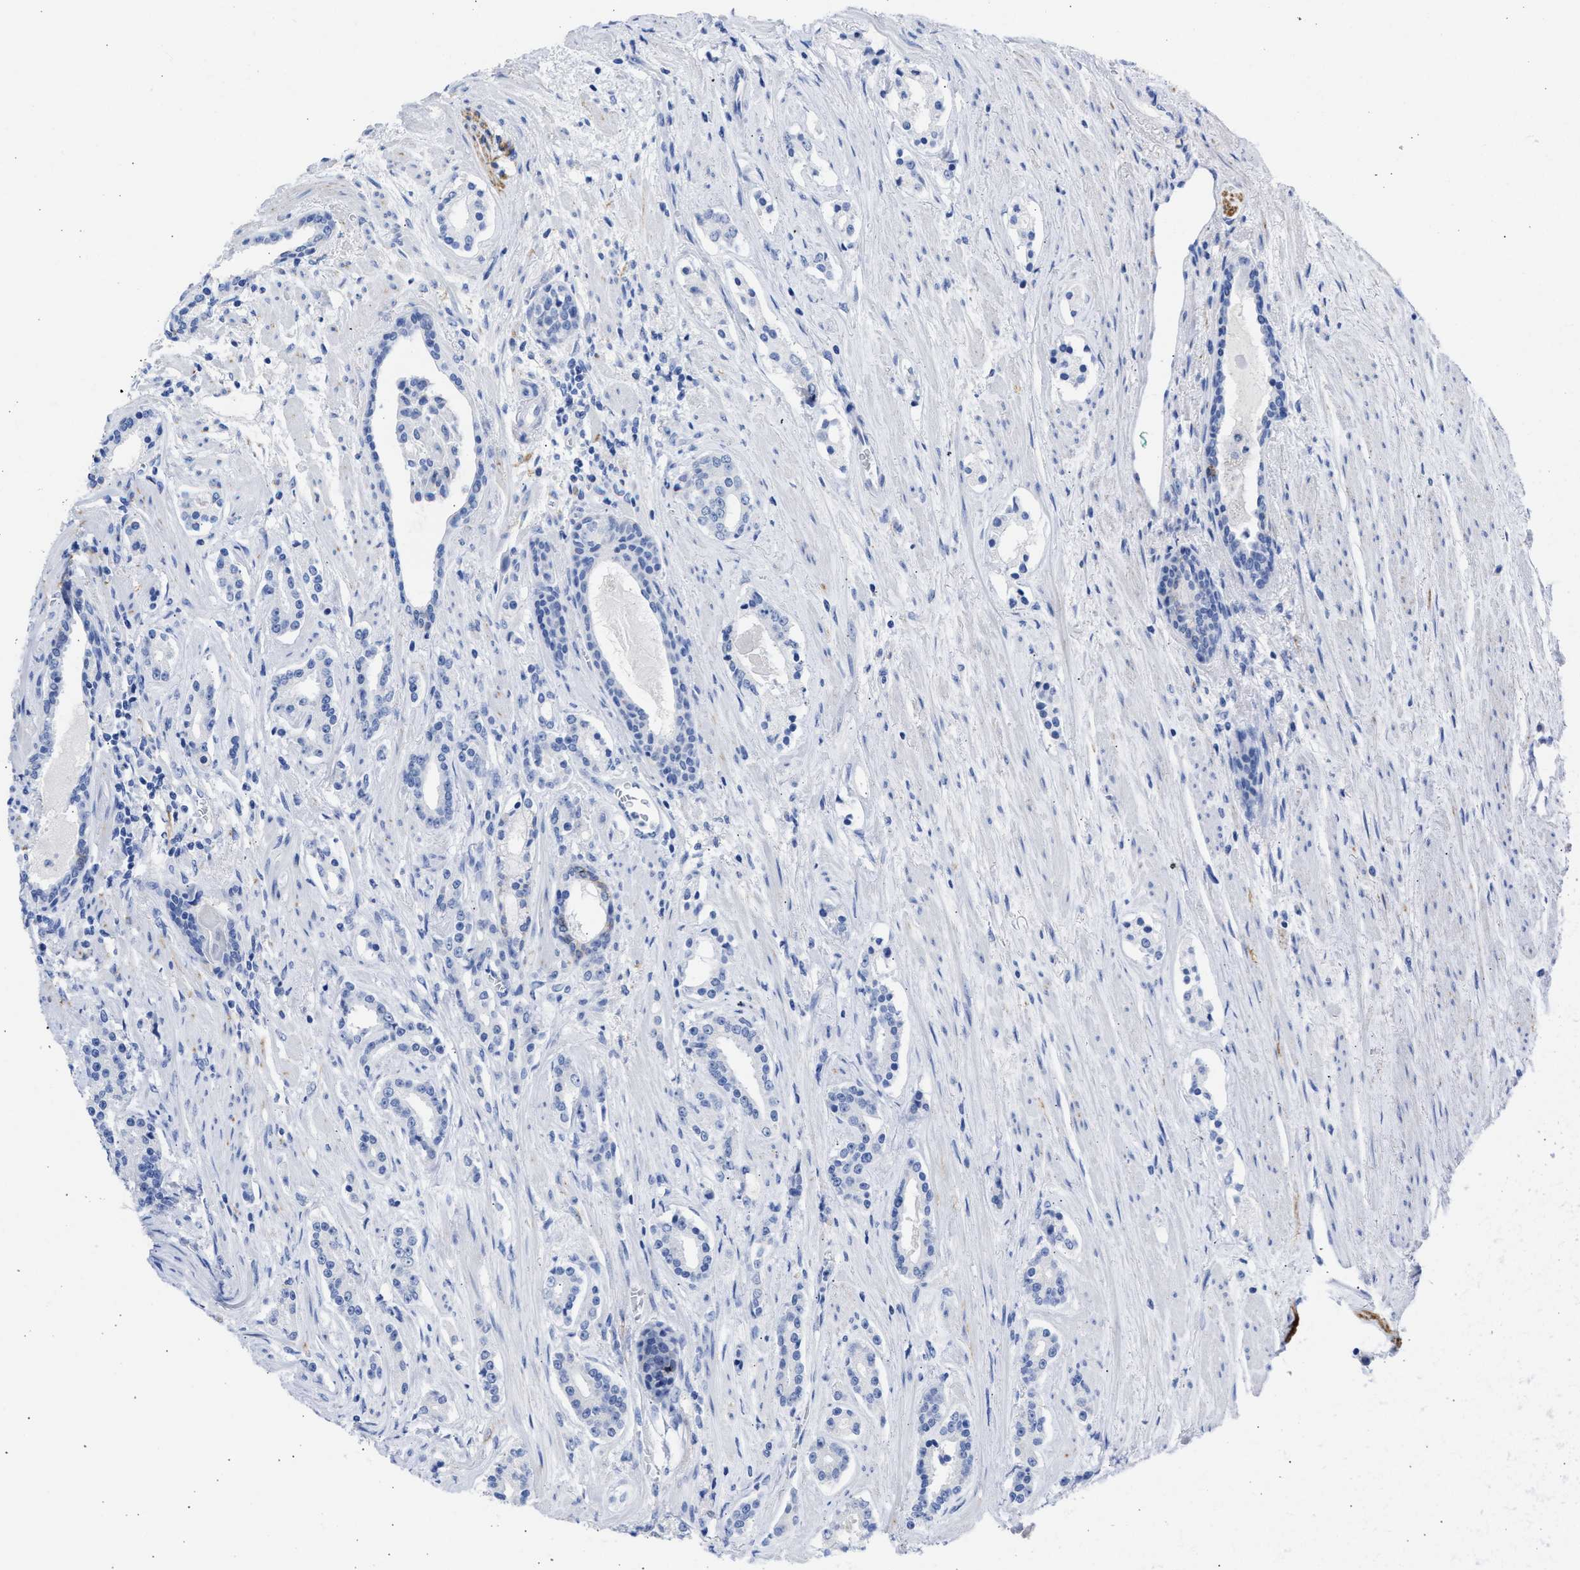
{"staining": {"intensity": "negative", "quantity": "none", "location": "none"}, "tissue": "prostate cancer", "cell_type": "Tumor cells", "image_type": "cancer", "snomed": [{"axis": "morphology", "description": "Adenocarcinoma, High grade"}, {"axis": "topography", "description": "Prostate"}], "caption": "High power microscopy image of an immunohistochemistry (IHC) micrograph of prostate adenocarcinoma (high-grade), revealing no significant expression in tumor cells. The staining was performed using DAB to visualize the protein expression in brown, while the nuclei were stained in blue with hematoxylin (Magnification: 20x).", "gene": "NCAM1", "patient": {"sex": "male", "age": 71}}